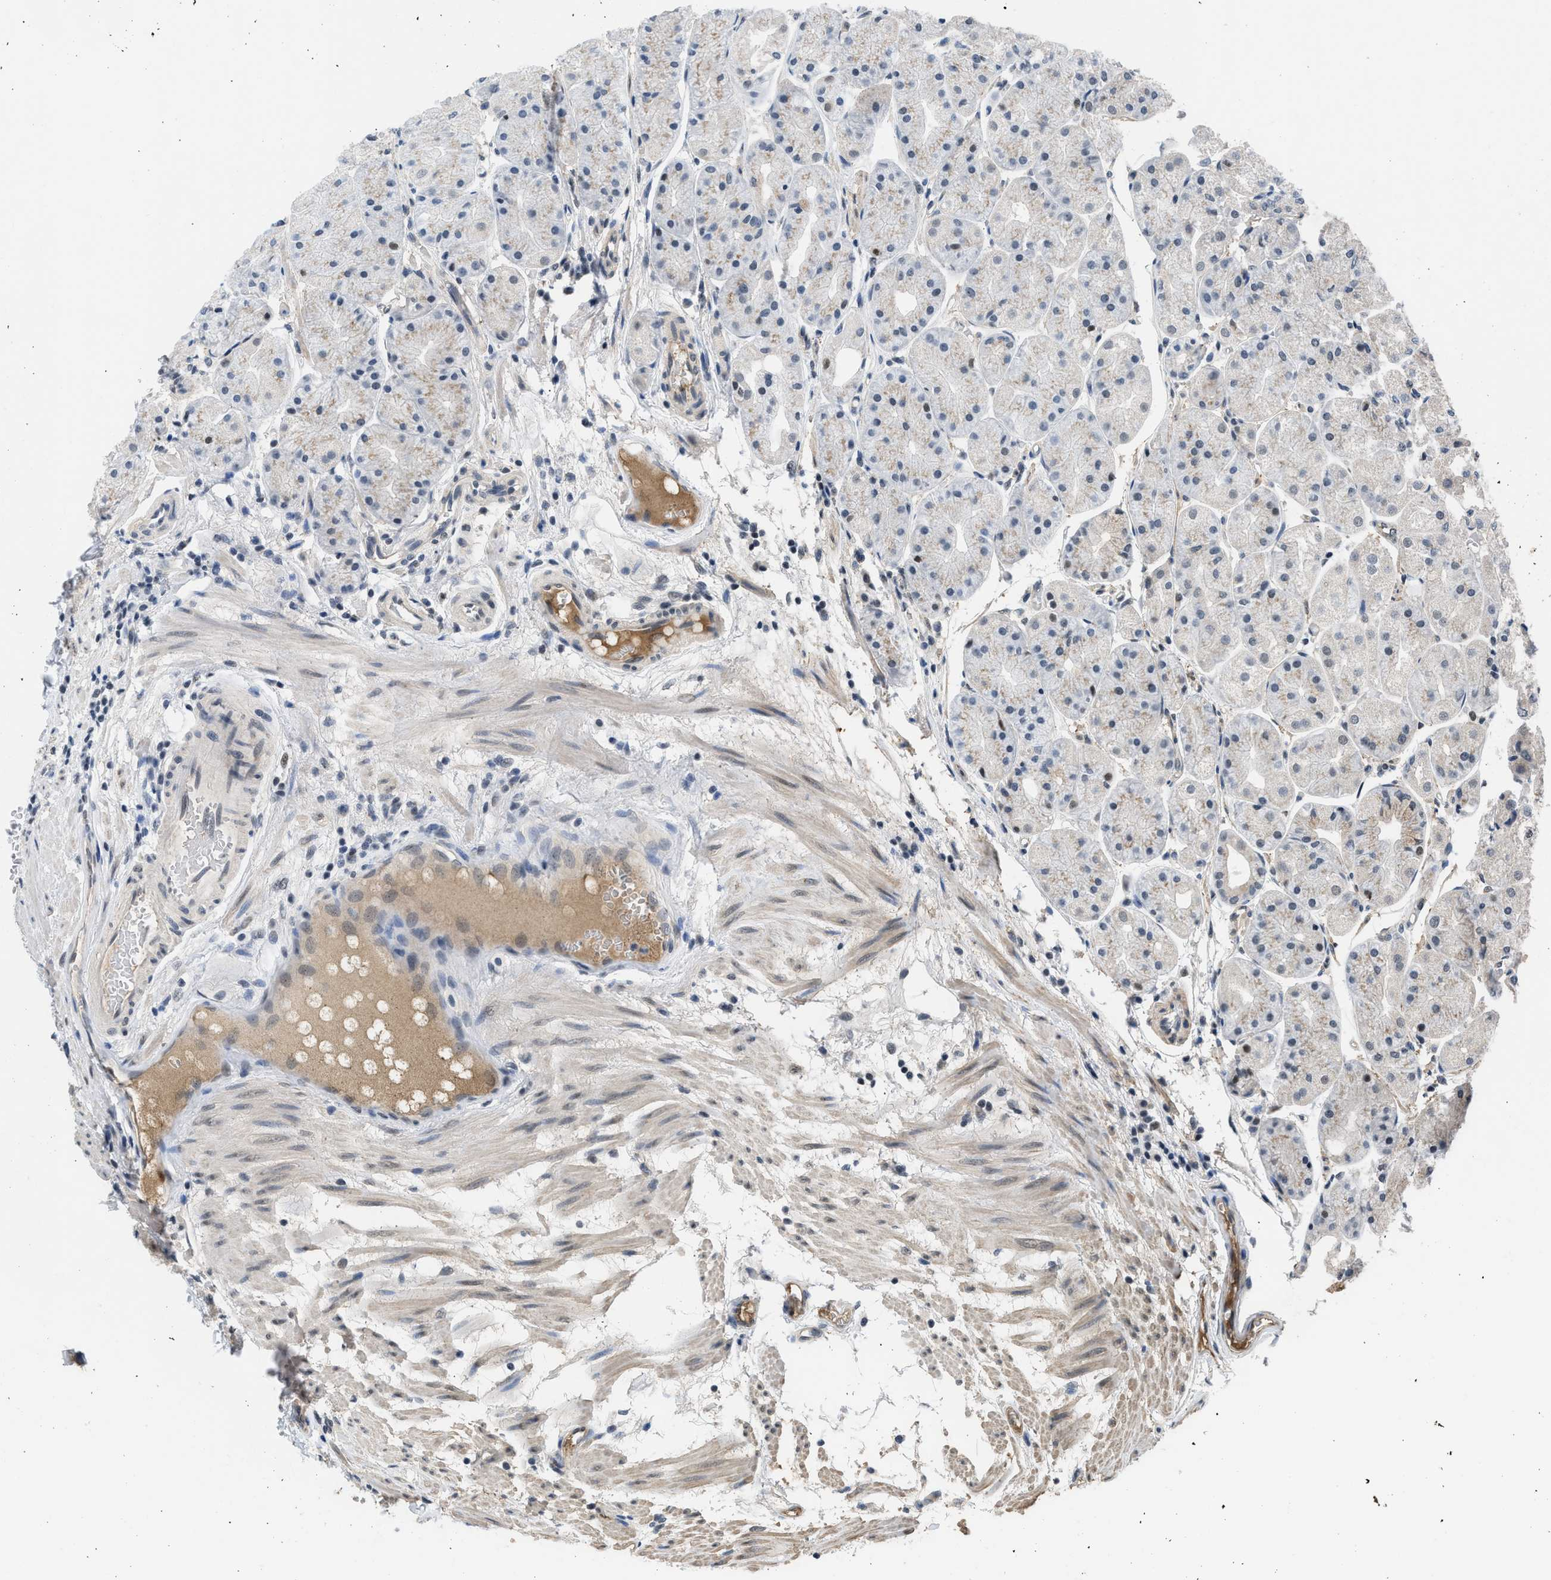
{"staining": {"intensity": "moderate", "quantity": "<25%", "location": "nuclear"}, "tissue": "stomach", "cell_type": "Glandular cells", "image_type": "normal", "snomed": [{"axis": "morphology", "description": "Normal tissue, NOS"}, {"axis": "topography", "description": "Stomach, upper"}], "caption": "Protein positivity by immunohistochemistry (IHC) exhibits moderate nuclear staining in about <25% of glandular cells in unremarkable stomach. The staining was performed using DAB (3,3'-diaminobenzidine), with brown indicating positive protein expression. Nuclei are stained blue with hematoxylin.", "gene": "TERF2IP", "patient": {"sex": "male", "age": 72}}